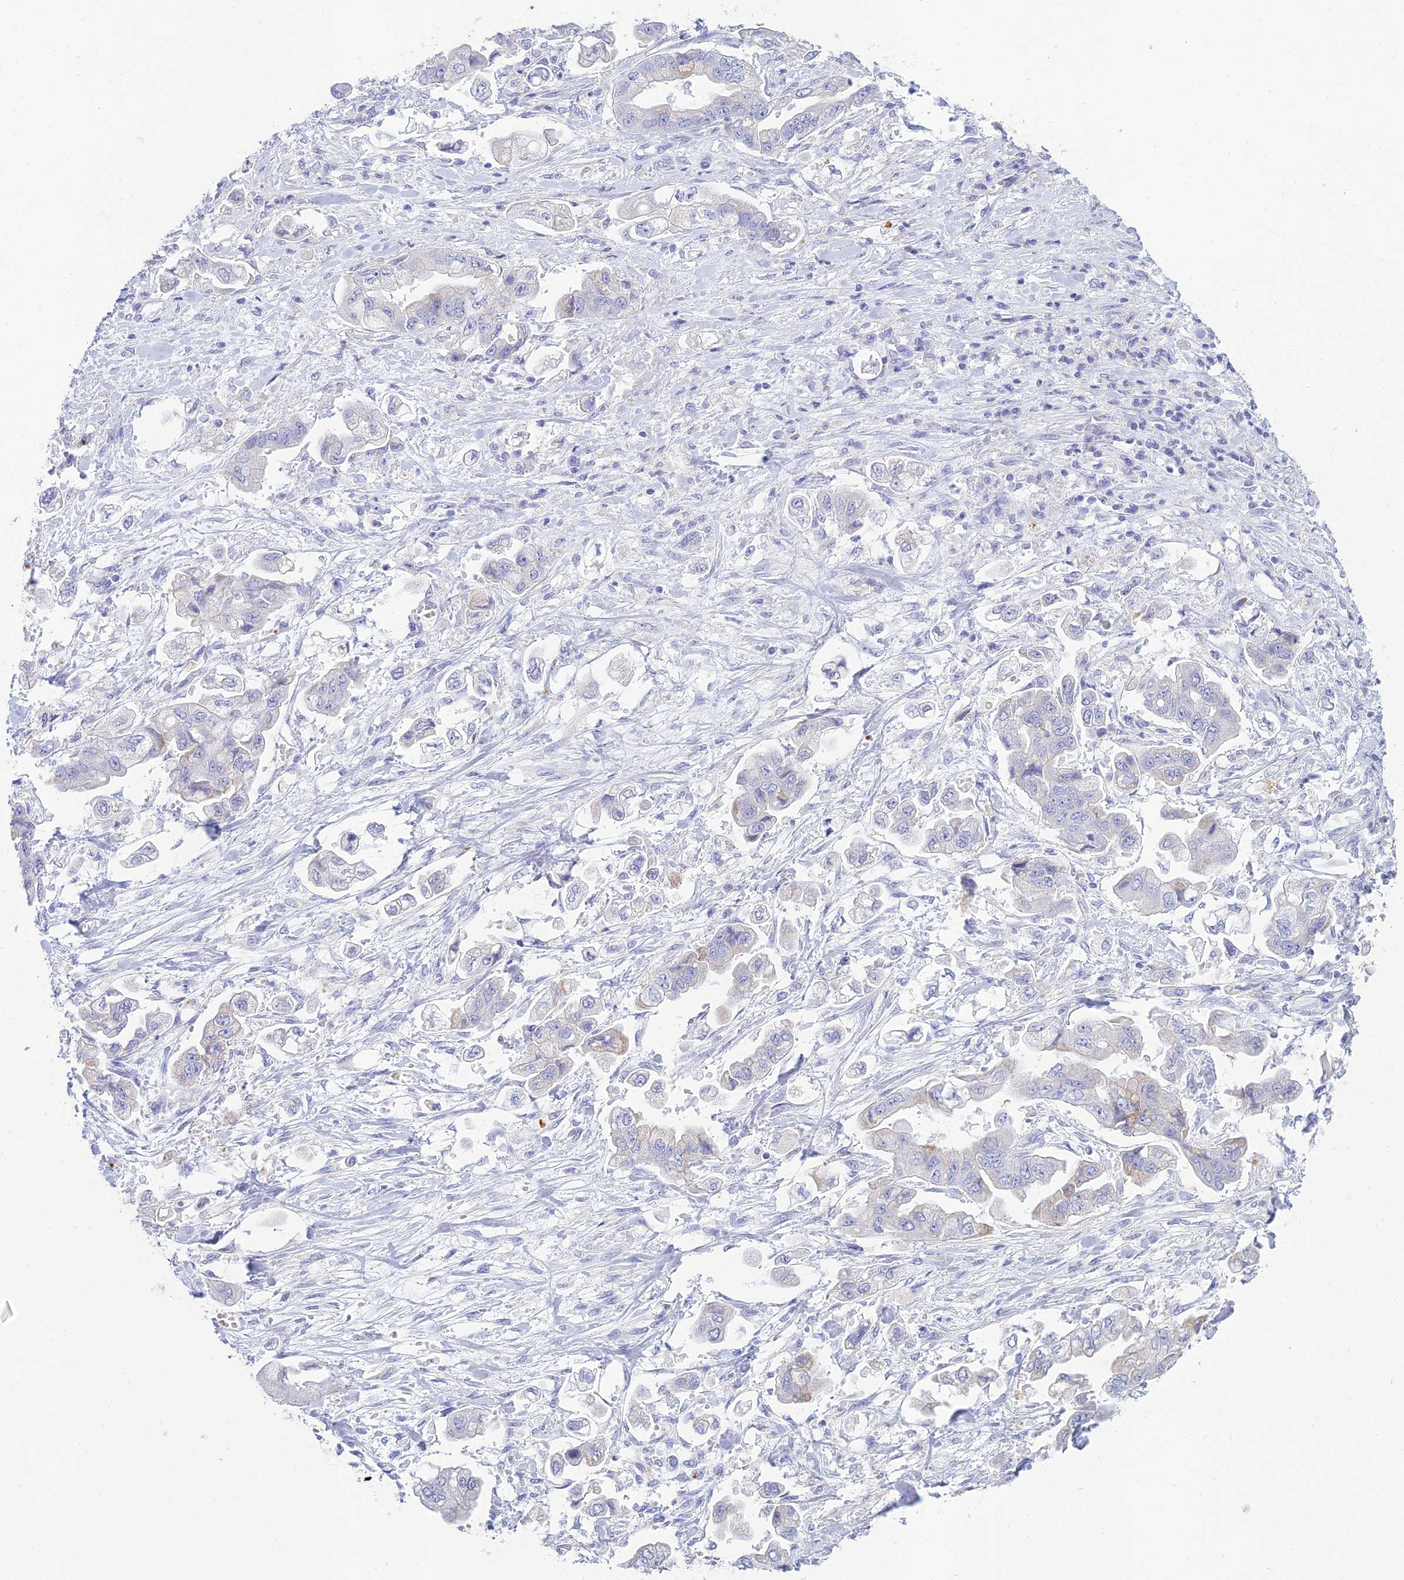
{"staining": {"intensity": "negative", "quantity": "none", "location": "none"}, "tissue": "stomach cancer", "cell_type": "Tumor cells", "image_type": "cancer", "snomed": [{"axis": "morphology", "description": "Adenocarcinoma, NOS"}, {"axis": "topography", "description": "Stomach"}], "caption": "Immunohistochemistry of human stomach cancer (adenocarcinoma) exhibits no expression in tumor cells. (Immunohistochemistry, brightfield microscopy, high magnification).", "gene": "MAL2", "patient": {"sex": "male", "age": 62}}